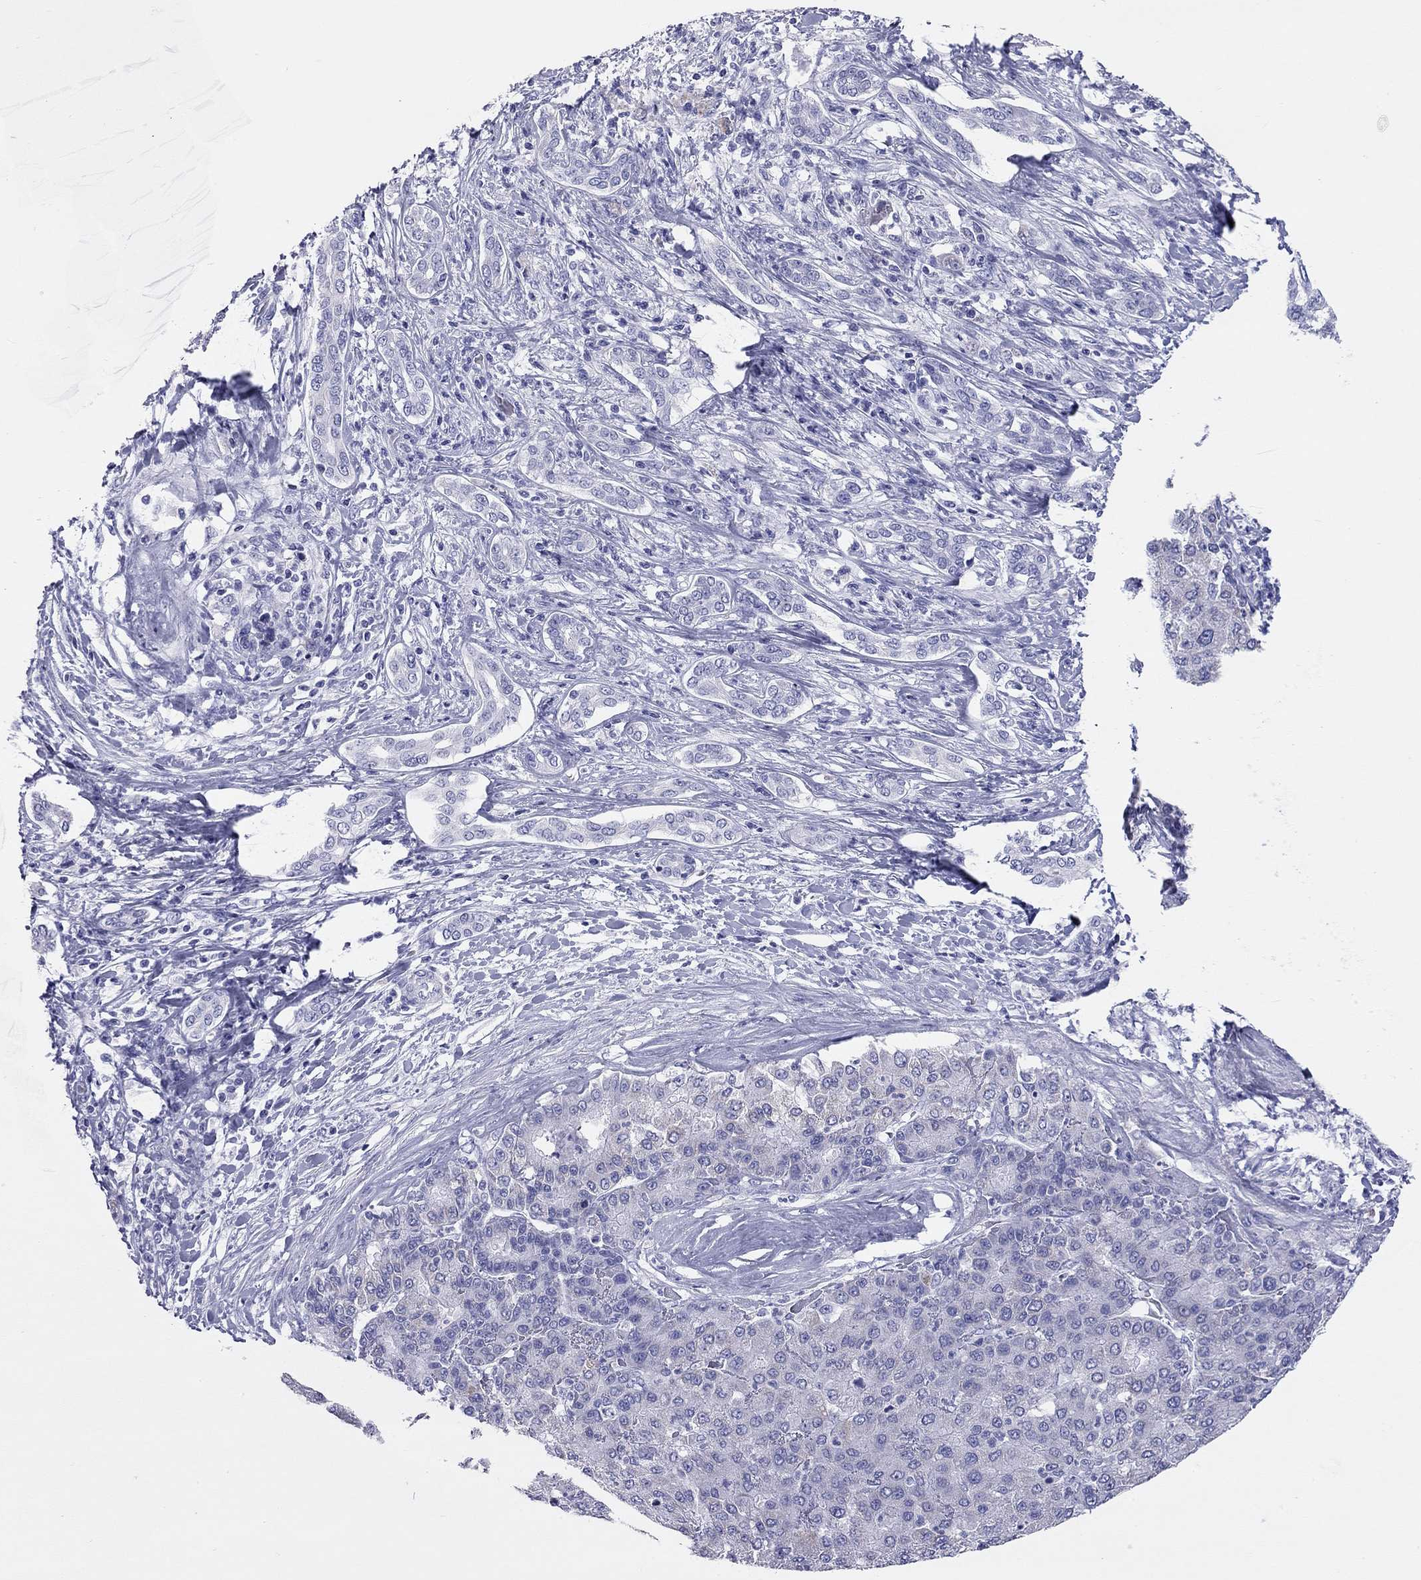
{"staining": {"intensity": "negative", "quantity": "none", "location": "none"}, "tissue": "liver cancer", "cell_type": "Tumor cells", "image_type": "cancer", "snomed": [{"axis": "morphology", "description": "Carcinoma, Hepatocellular, NOS"}, {"axis": "topography", "description": "Liver"}], "caption": "An IHC photomicrograph of hepatocellular carcinoma (liver) is shown. There is no staining in tumor cells of hepatocellular carcinoma (liver).", "gene": "DPY19L2", "patient": {"sex": "male", "age": 65}}